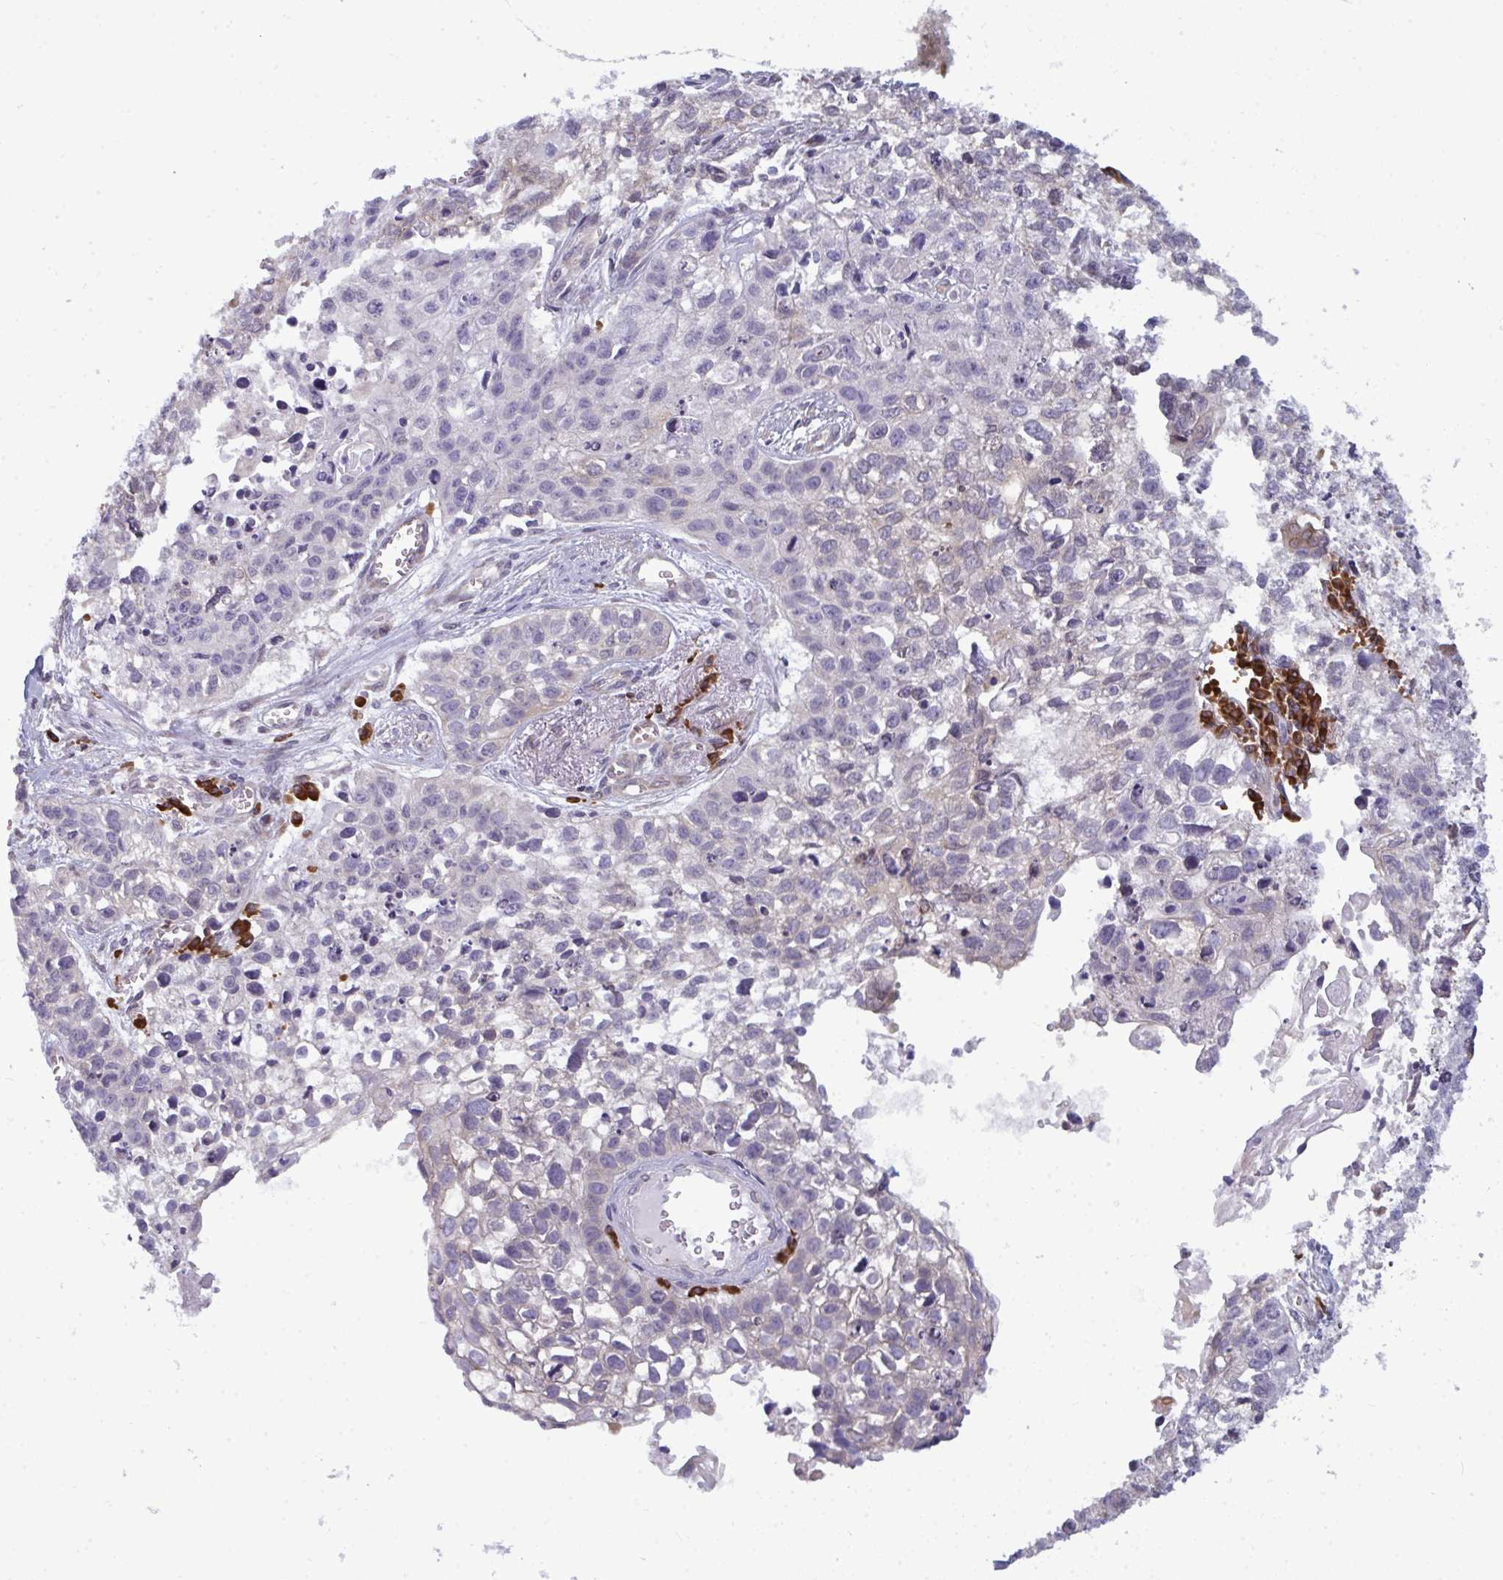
{"staining": {"intensity": "negative", "quantity": "none", "location": "none"}, "tissue": "lung cancer", "cell_type": "Tumor cells", "image_type": "cancer", "snomed": [{"axis": "morphology", "description": "Squamous cell carcinoma, NOS"}, {"axis": "topography", "description": "Lung"}], "caption": "There is no significant positivity in tumor cells of lung cancer.", "gene": "LYSMD4", "patient": {"sex": "male", "age": 74}}